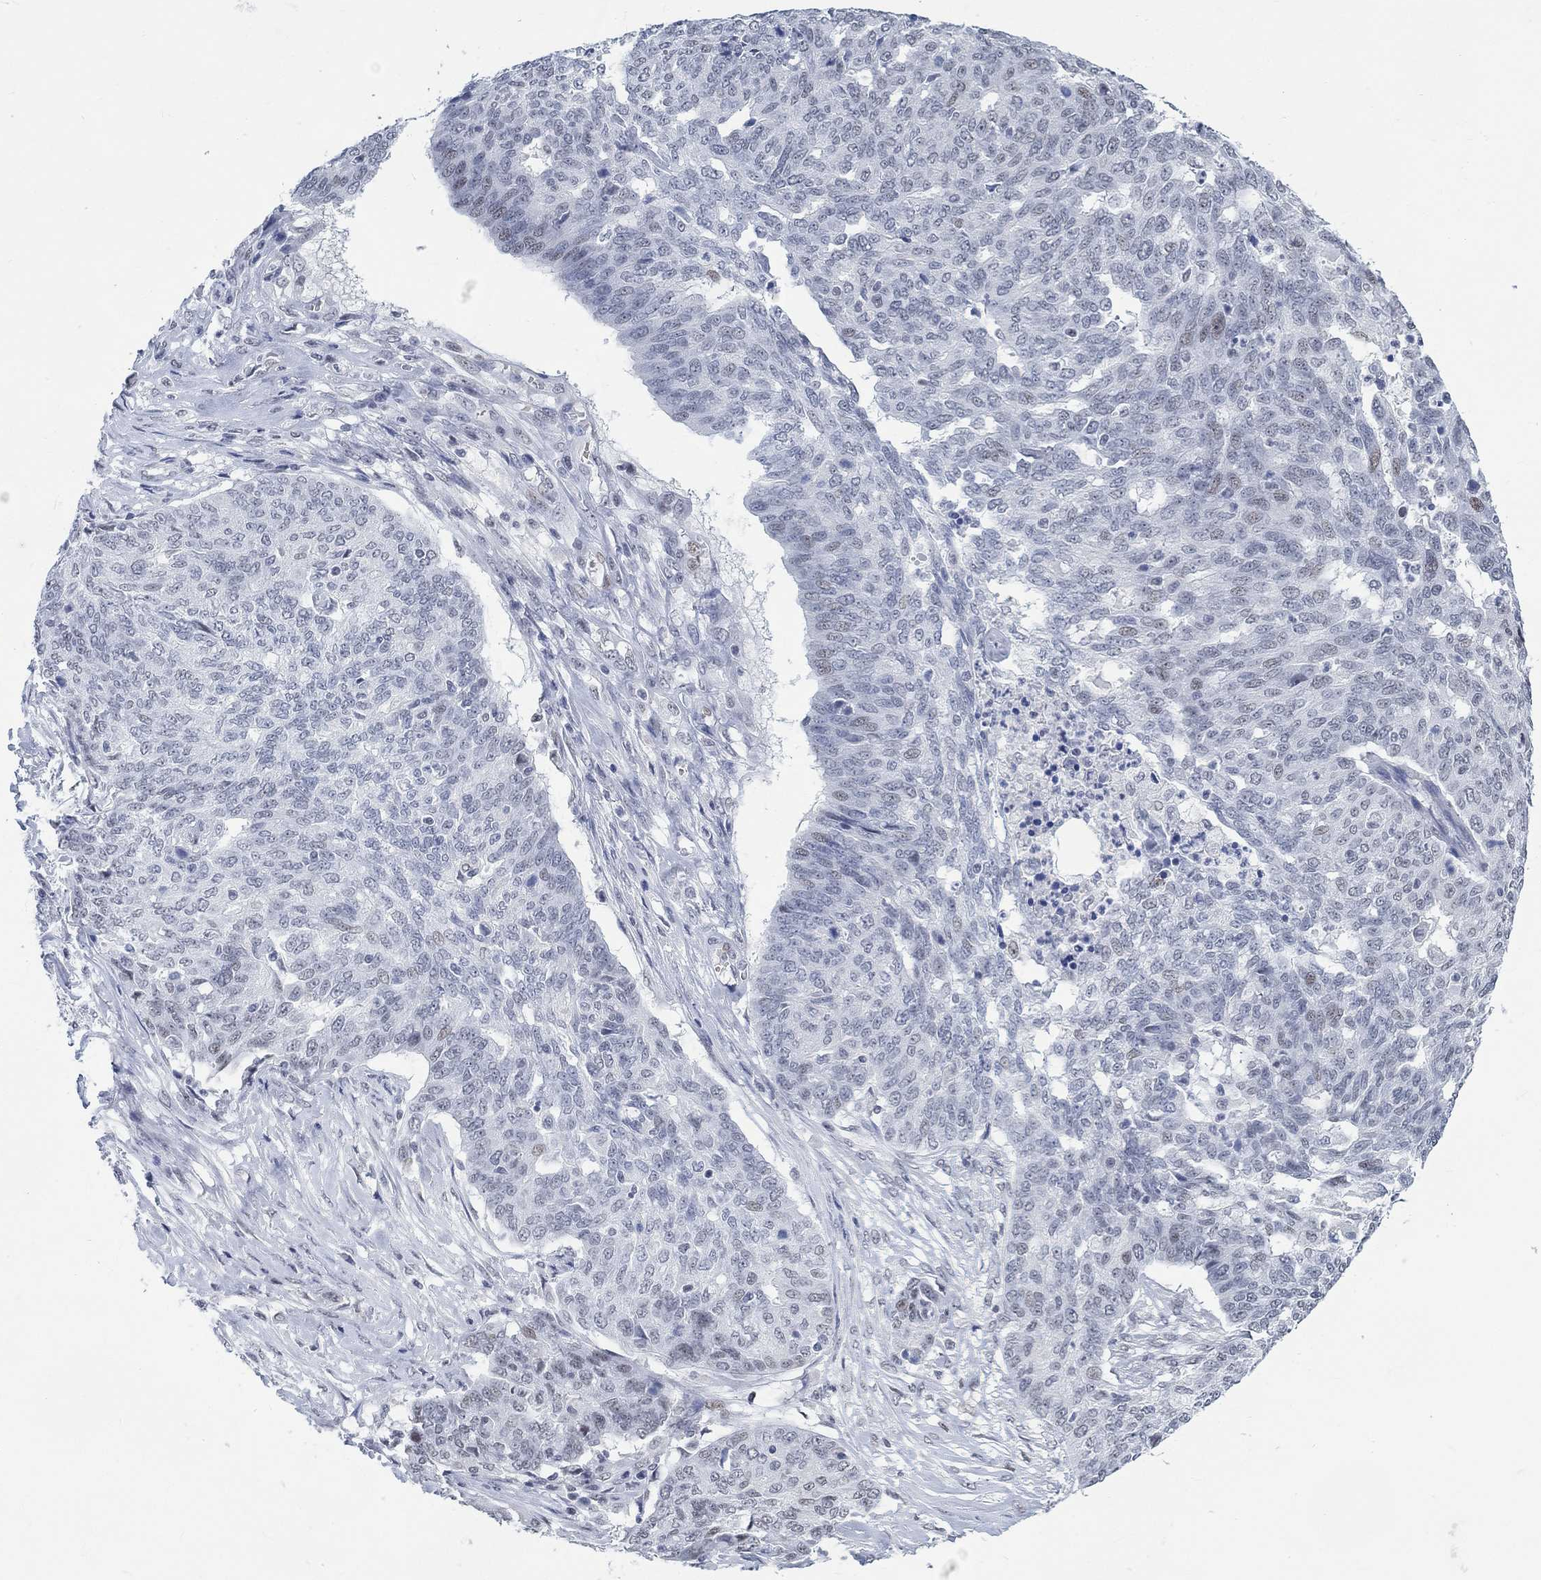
{"staining": {"intensity": "negative", "quantity": "none", "location": "none"}, "tissue": "ovarian cancer", "cell_type": "Tumor cells", "image_type": "cancer", "snomed": [{"axis": "morphology", "description": "Cystadenocarcinoma, serous, NOS"}, {"axis": "topography", "description": "Ovary"}], "caption": "Tumor cells show no significant staining in serous cystadenocarcinoma (ovarian). The staining is performed using DAB (3,3'-diaminobenzidine) brown chromogen with nuclei counter-stained in using hematoxylin.", "gene": "KCNH8", "patient": {"sex": "female", "age": 67}}